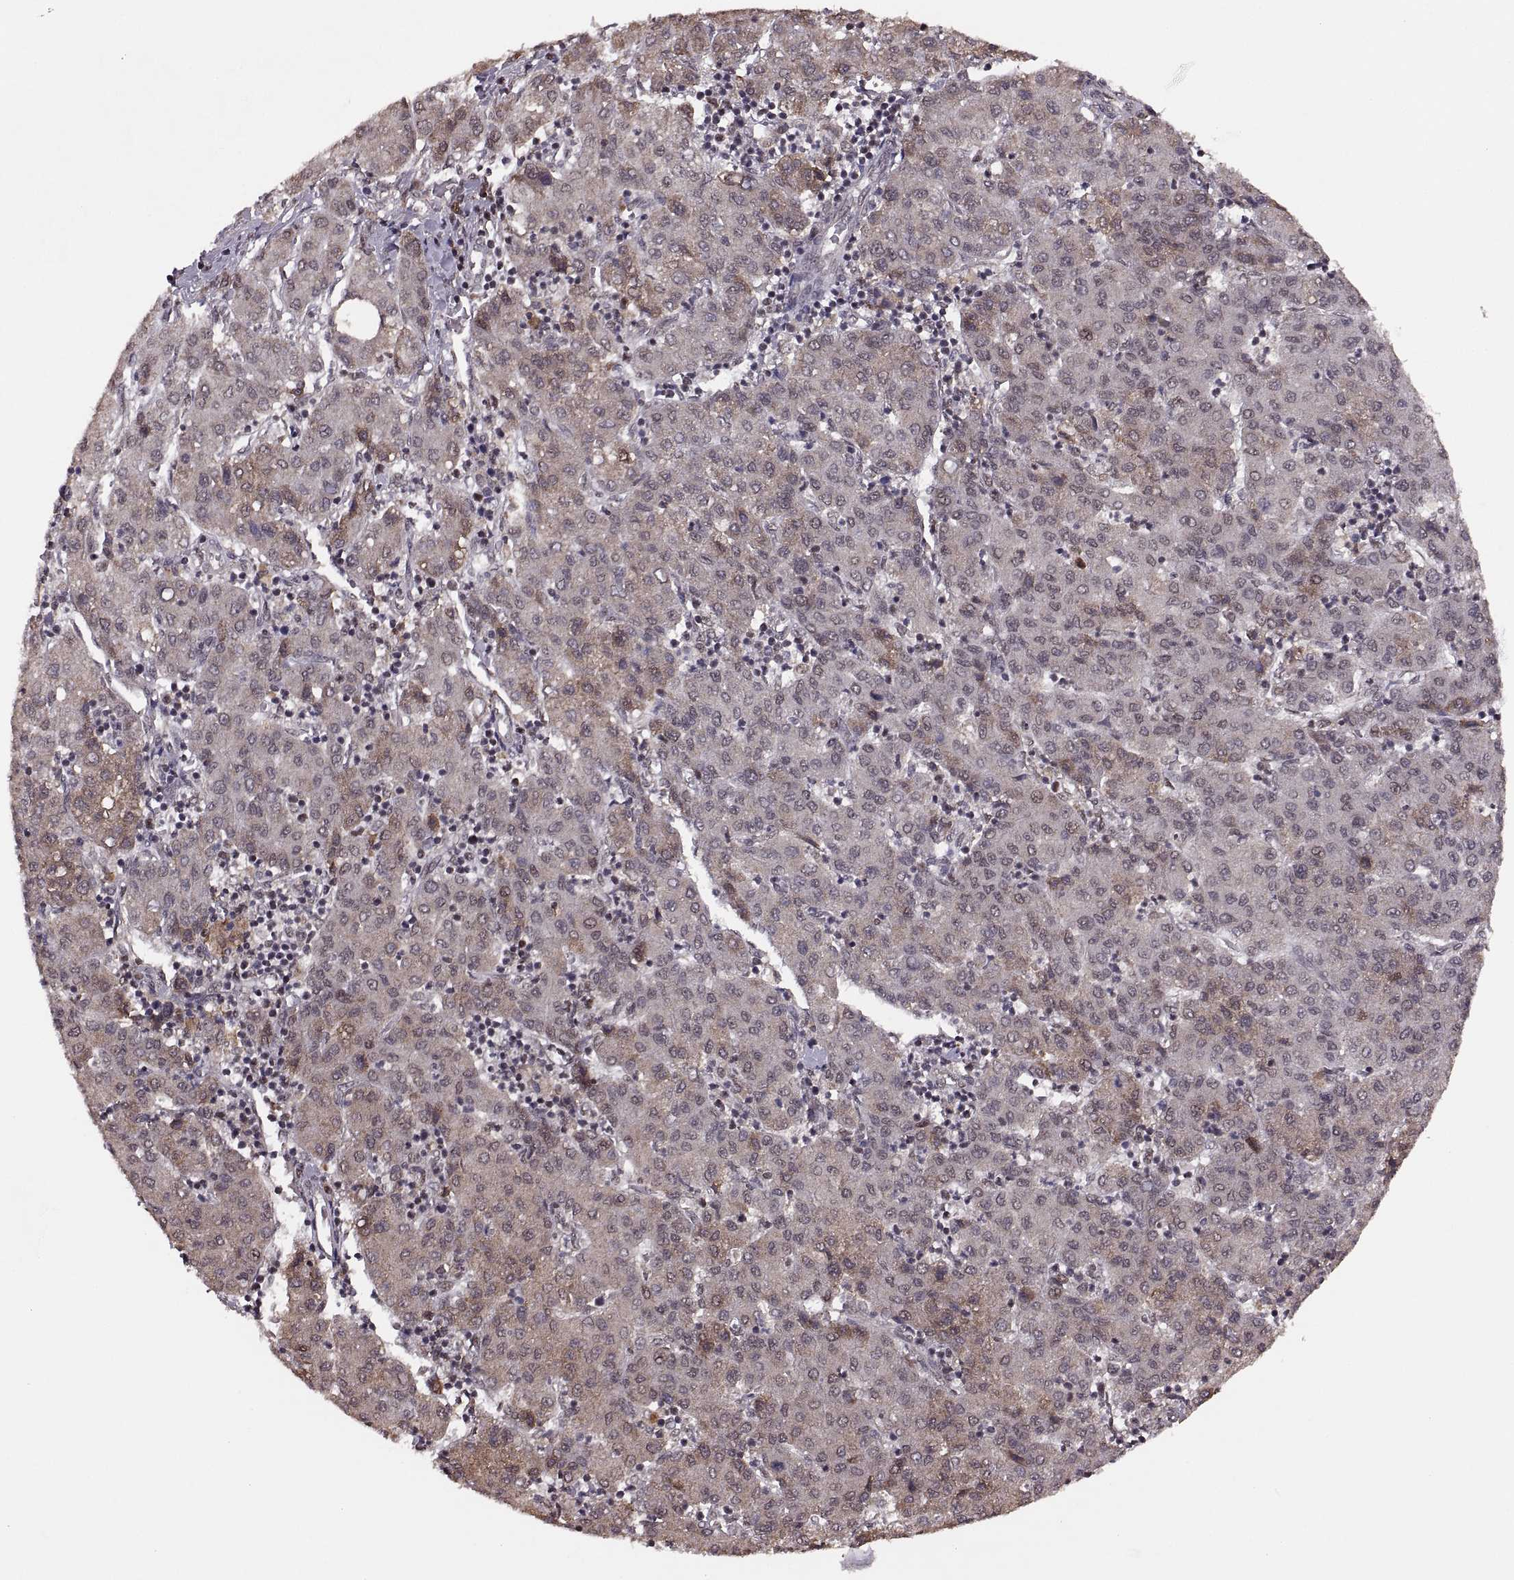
{"staining": {"intensity": "weak", "quantity": "25%-75%", "location": "cytoplasmic/membranous"}, "tissue": "liver cancer", "cell_type": "Tumor cells", "image_type": "cancer", "snomed": [{"axis": "morphology", "description": "Carcinoma, Hepatocellular, NOS"}, {"axis": "topography", "description": "Liver"}], "caption": "Immunohistochemical staining of hepatocellular carcinoma (liver) reveals weak cytoplasmic/membranous protein staining in approximately 25%-75% of tumor cells.", "gene": "RFT1", "patient": {"sex": "male", "age": 65}}